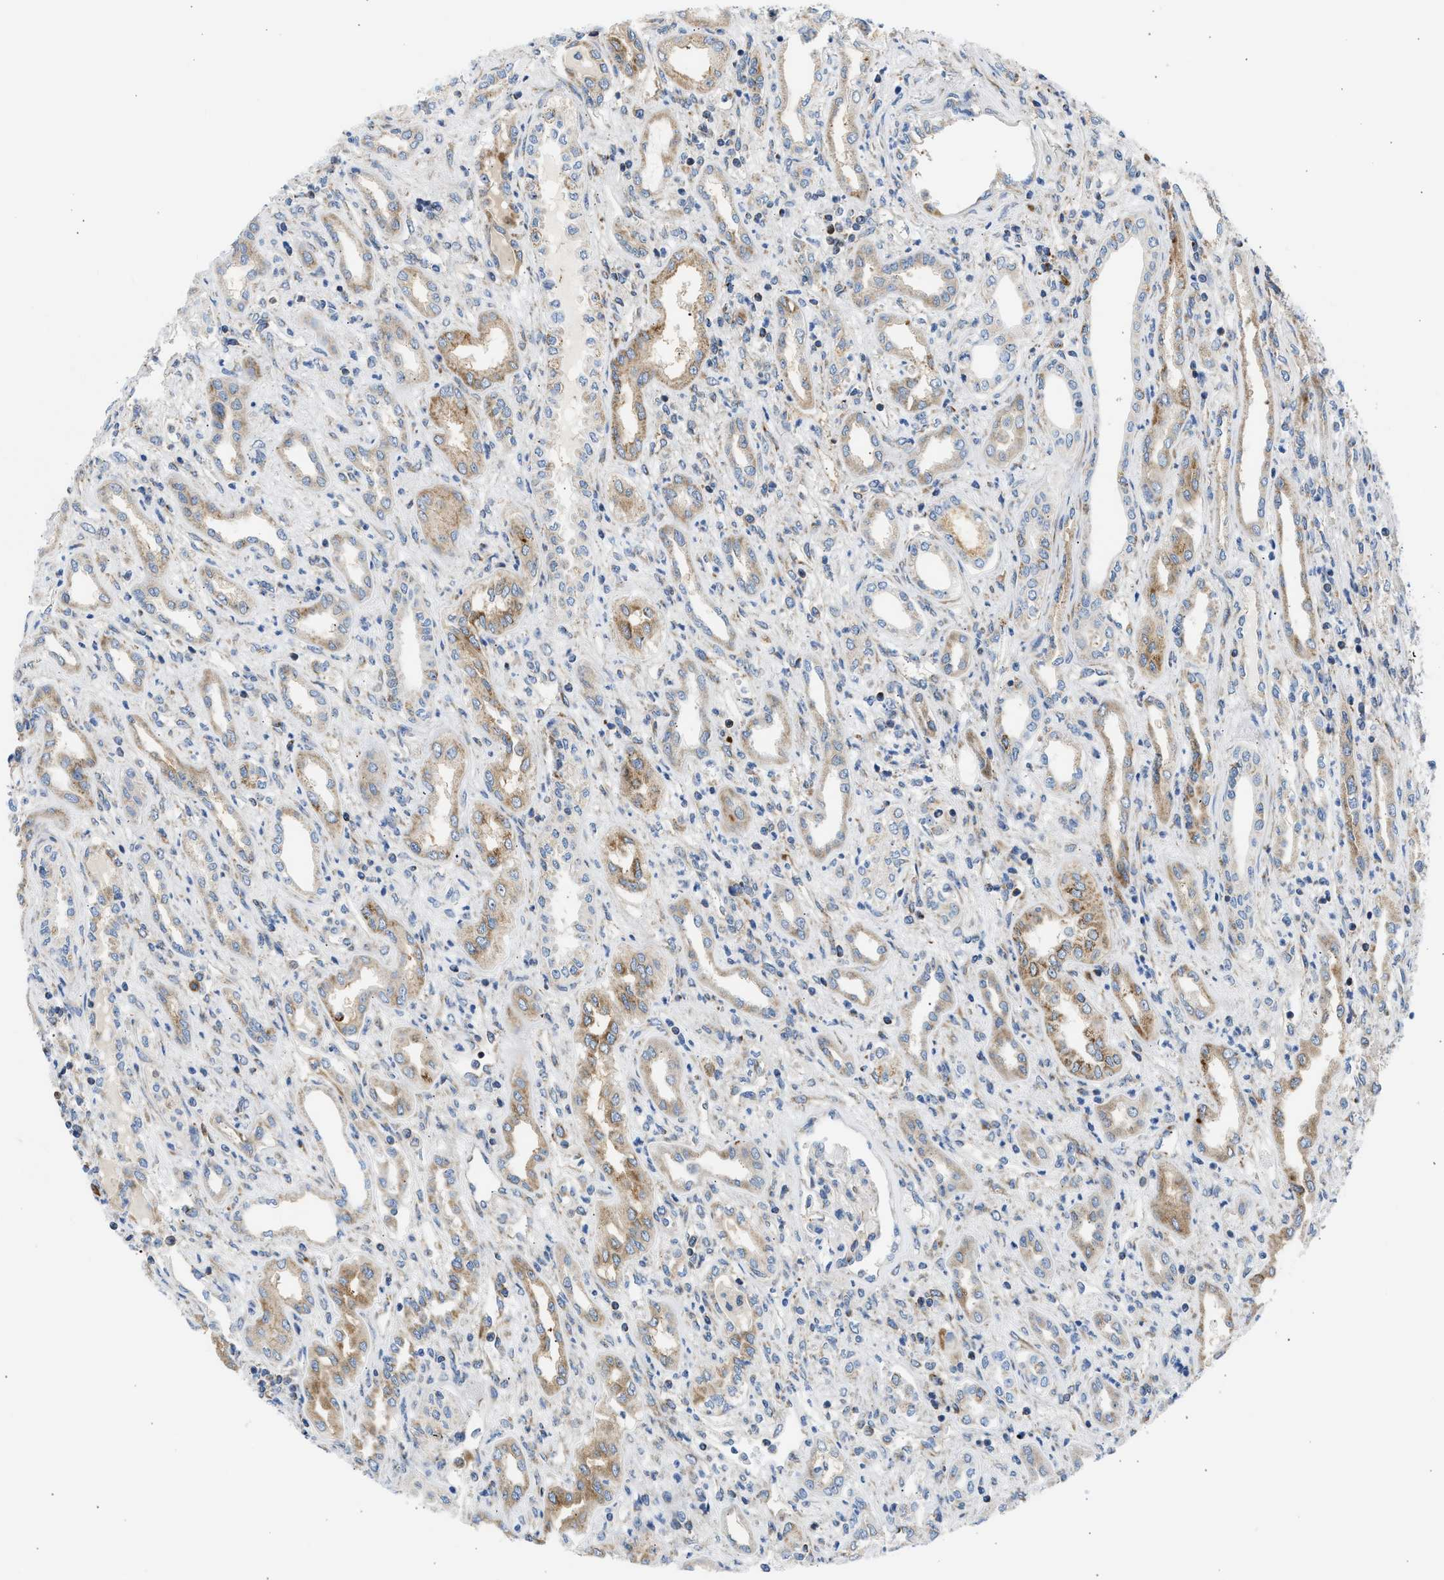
{"staining": {"intensity": "moderate", "quantity": ">75%", "location": "cytoplasmic/membranous"}, "tissue": "renal cancer", "cell_type": "Tumor cells", "image_type": "cancer", "snomed": [{"axis": "morphology", "description": "Adenocarcinoma, NOS"}, {"axis": "topography", "description": "Kidney"}], "caption": "A high-resolution image shows IHC staining of adenocarcinoma (renal), which demonstrates moderate cytoplasmic/membranous positivity in about >75% of tumor cells. The protein is stained brown, and the nuclei are stained in blue (DAB (3,3'-diaminobenzidine) IHC with brightfield microscopy, high magnification).", "gene": "CAMKK2", "patient": {"sex": "female", "age": 54}}